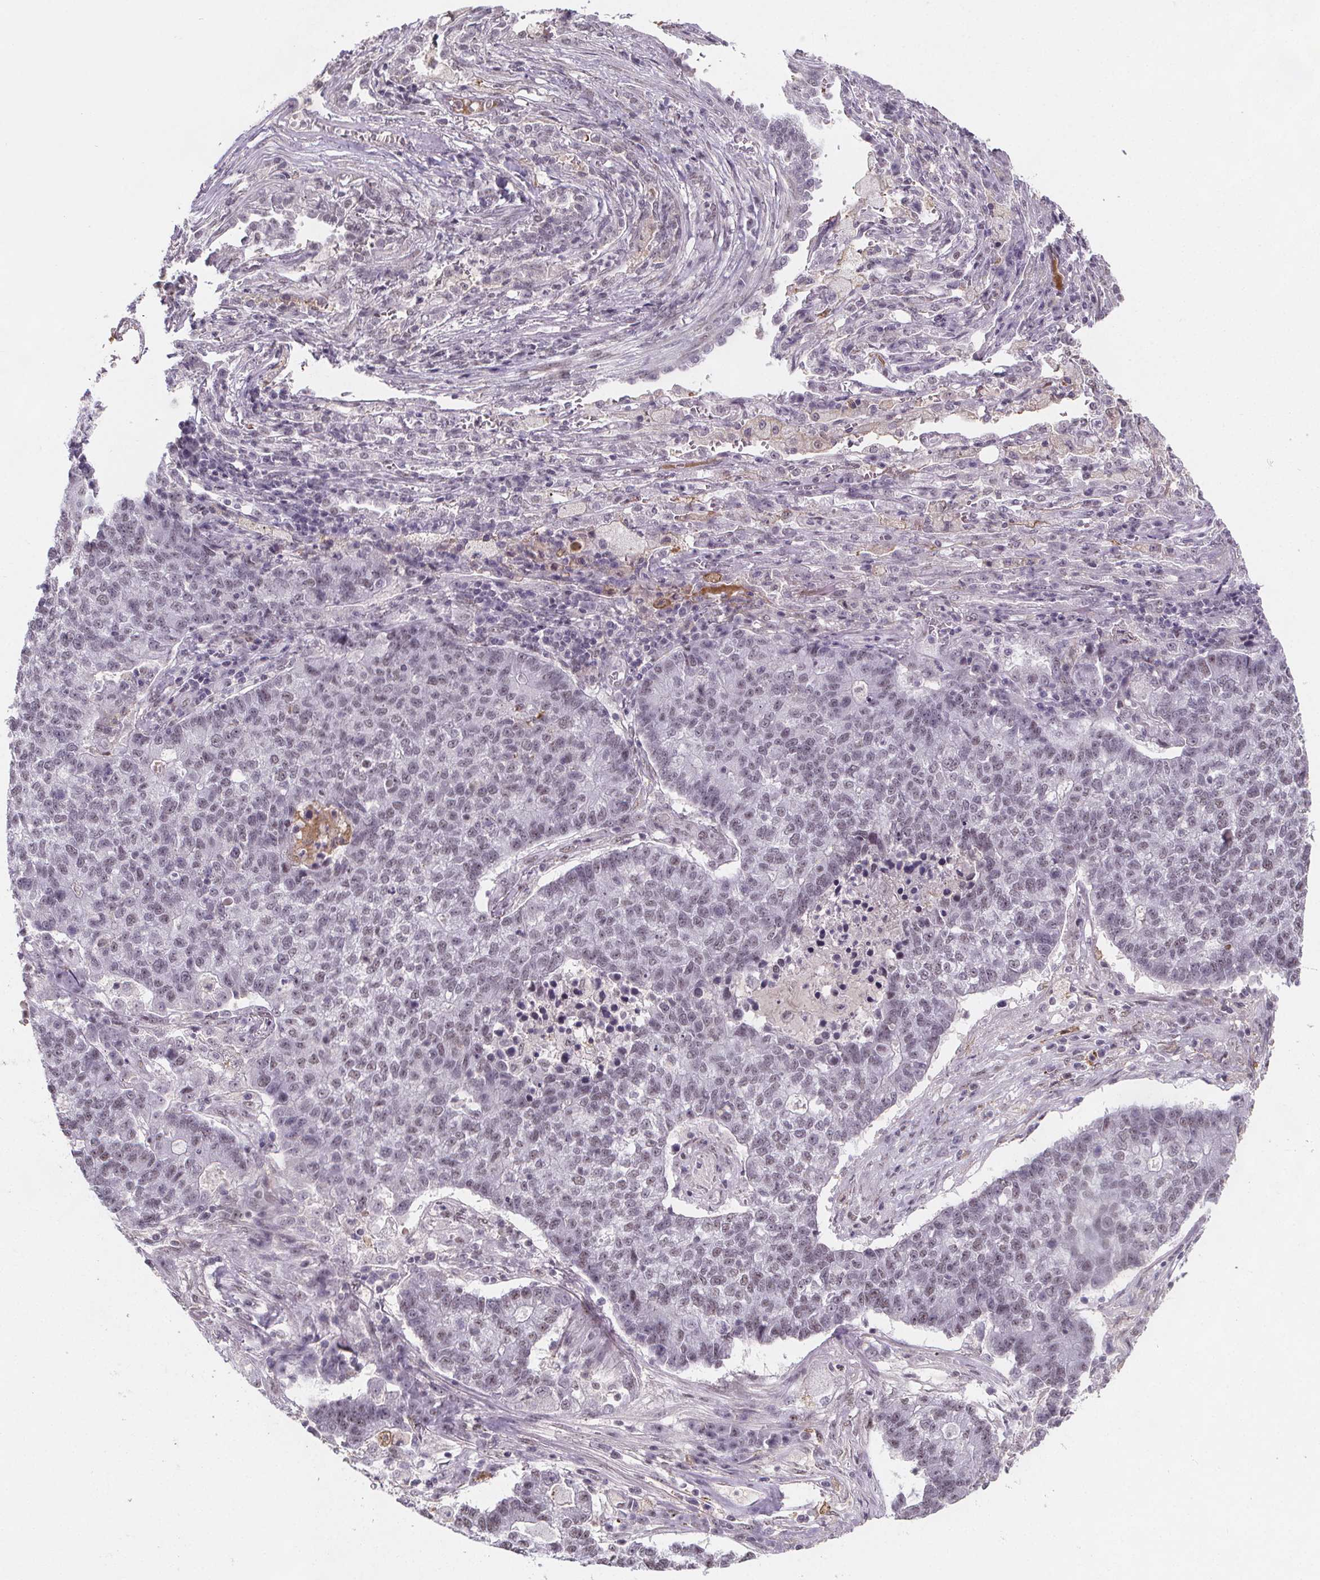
{"staining": {"intensity": "weak", "quantity": "<25%", "location": "nuclear"}, "tissue": "lung cancer", "cell_type": "Tumor cells", "image_type": "cancer", "snomed": [{"axis": "morphology", "description": "Adenocarcinoma, NOS"}, {"axis": "topography", "description": "Lung"}], "caption": "A micrograph of lung adenocarcinoma stained for a protein displays no brown staining in tumor cells. The staining was performed using DAB (3,3'-diaminobenzidine) to visualize the protein expression in brown, while the nuclei were stained in blue with hematoxylin (Magnification: 20x).", "gene": "ZNF572", "patient": {"sex": "male", "age": 57}}